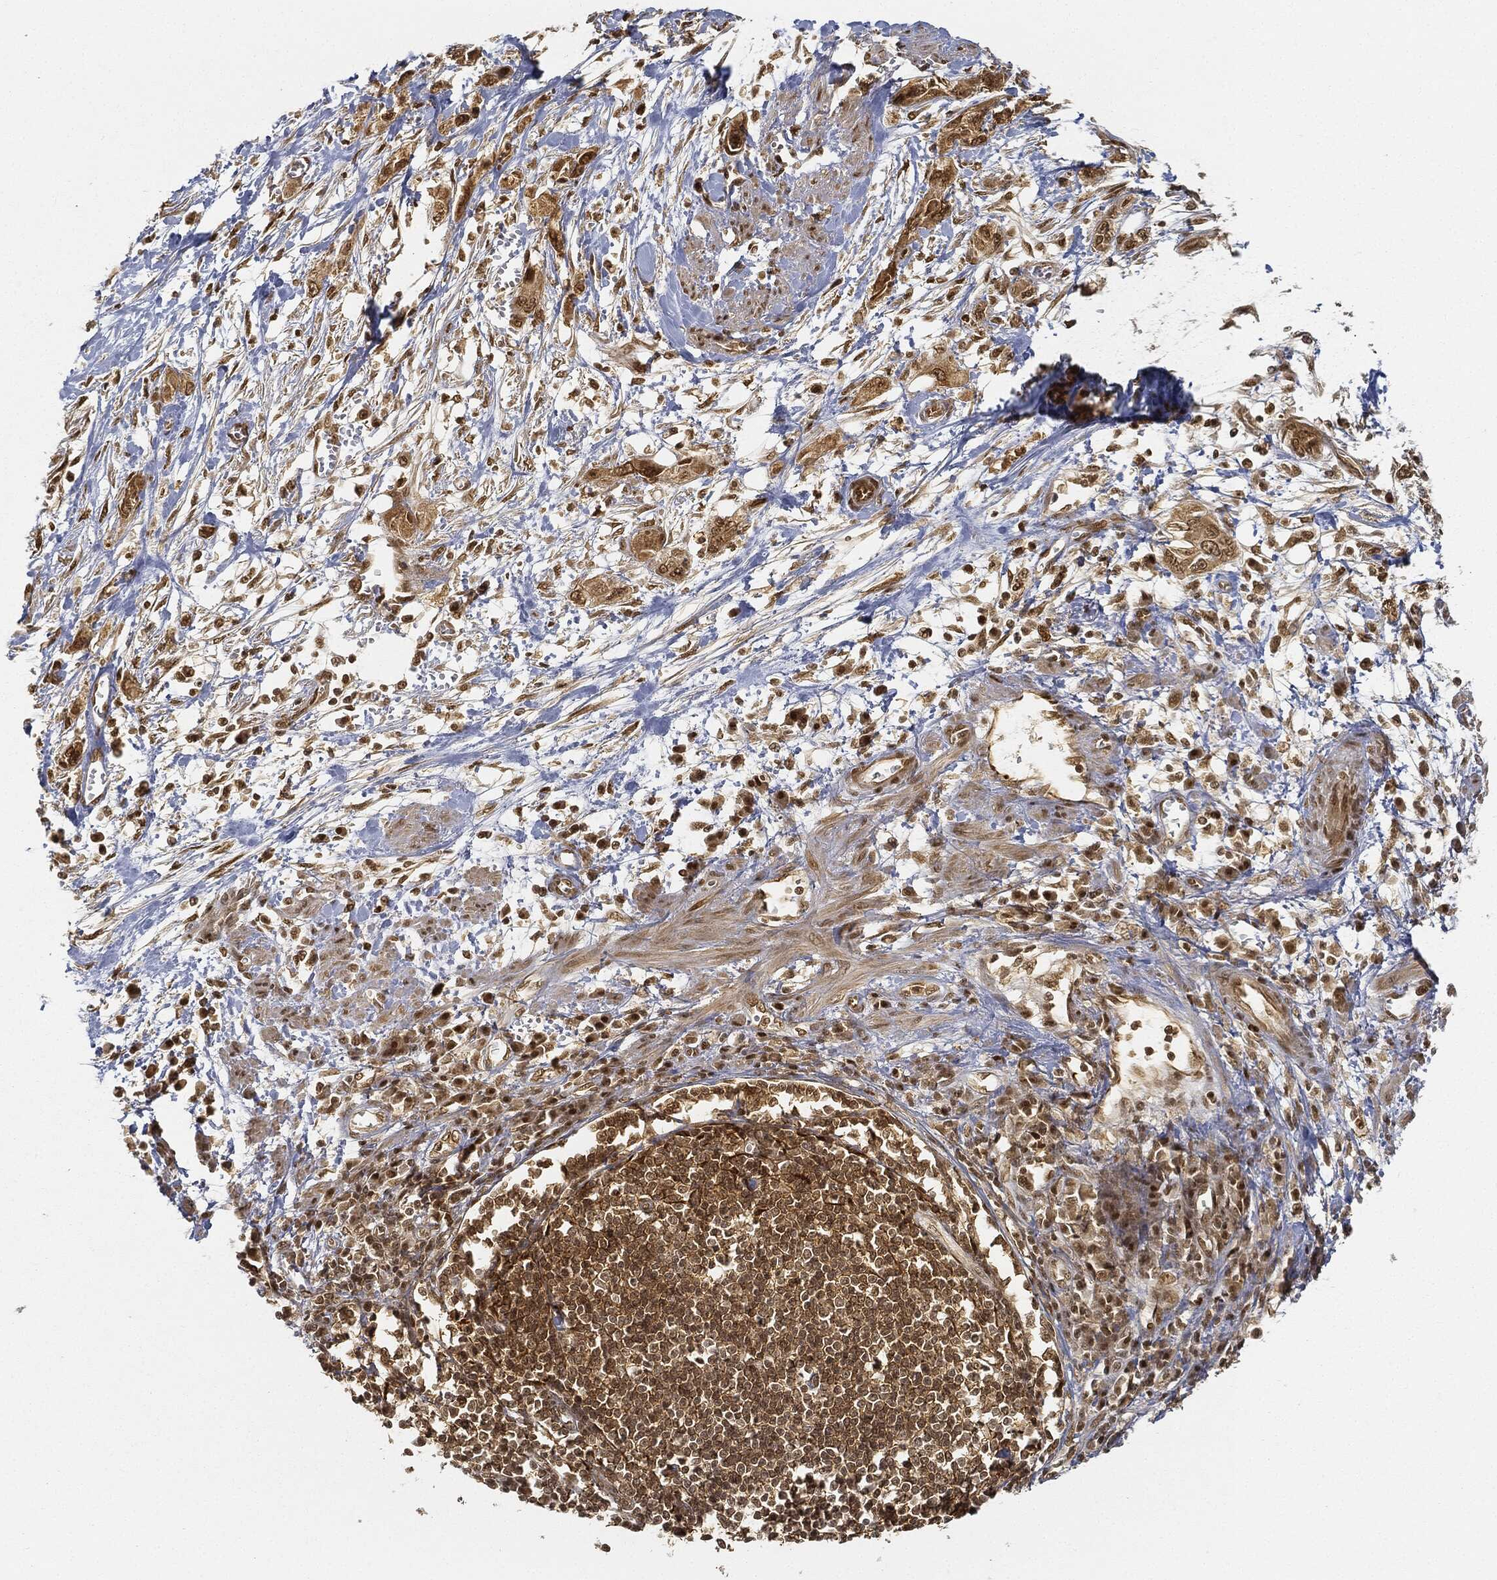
{"staining": {"intensity": "strong", "quantity": "<25%", "location": "cytoplasmic/membranous,nuclear"}, "tissue": "pancreatic cancer", "cell_type": "Tumor cells", "image_type": "cancer", "snomed": [{"axis": "morphology", "description": "Adenocarcinoma, NOS"}, {"axis": "topography", "description": "Pancreas"}], "caption": "DAB (3,3'-diaminobenzidine) immunohistochemical staining of adenocarcinoma (pancreatic) shows strong cytoplasmic/membranous and nuclear protein staining in approximately <25% of tumor cells.", "gene": "CIB1", "patient": {"sex": "male", "age": 72}}